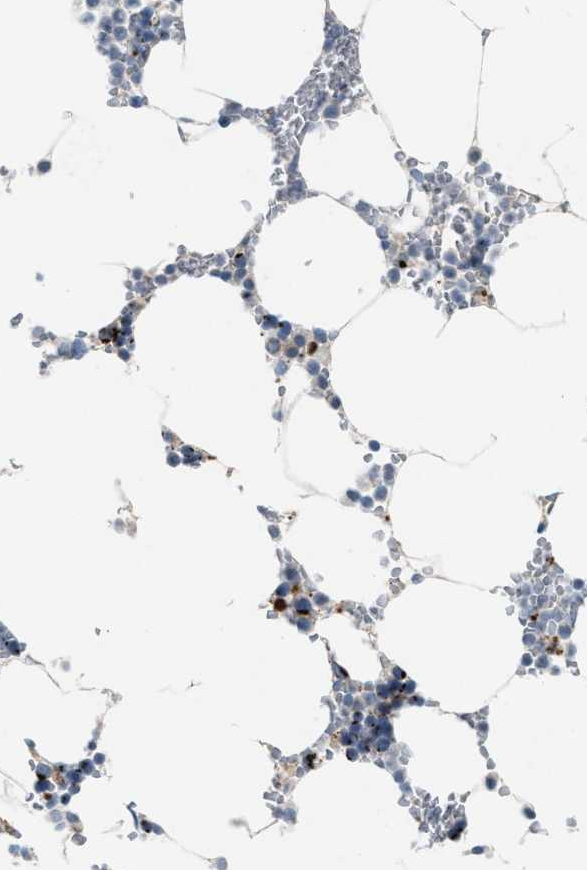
{"staining": {"intensity": "moderate", "quantity": "25%-75%", "location": "cytoplasmic/membranous"}, "tissue": "bone marrow", "cell_type": "Hematopoietic cells", "image_type": "normal", "snomed": [{"axis": "morphology", "description": "Normal tissue, NOS"}, {"axis": "topography", "description": "Bone marrow"}], "caption": "Approximately 25%-75% of hematopoietic cells in unremarkable human bone marrow display moderate cytoplasmic/membranous protein positivity as visualized by brown immunohistochemical staining.", "gene": "SLC5A5", "patient": {"sex": "male", "age": 70}}